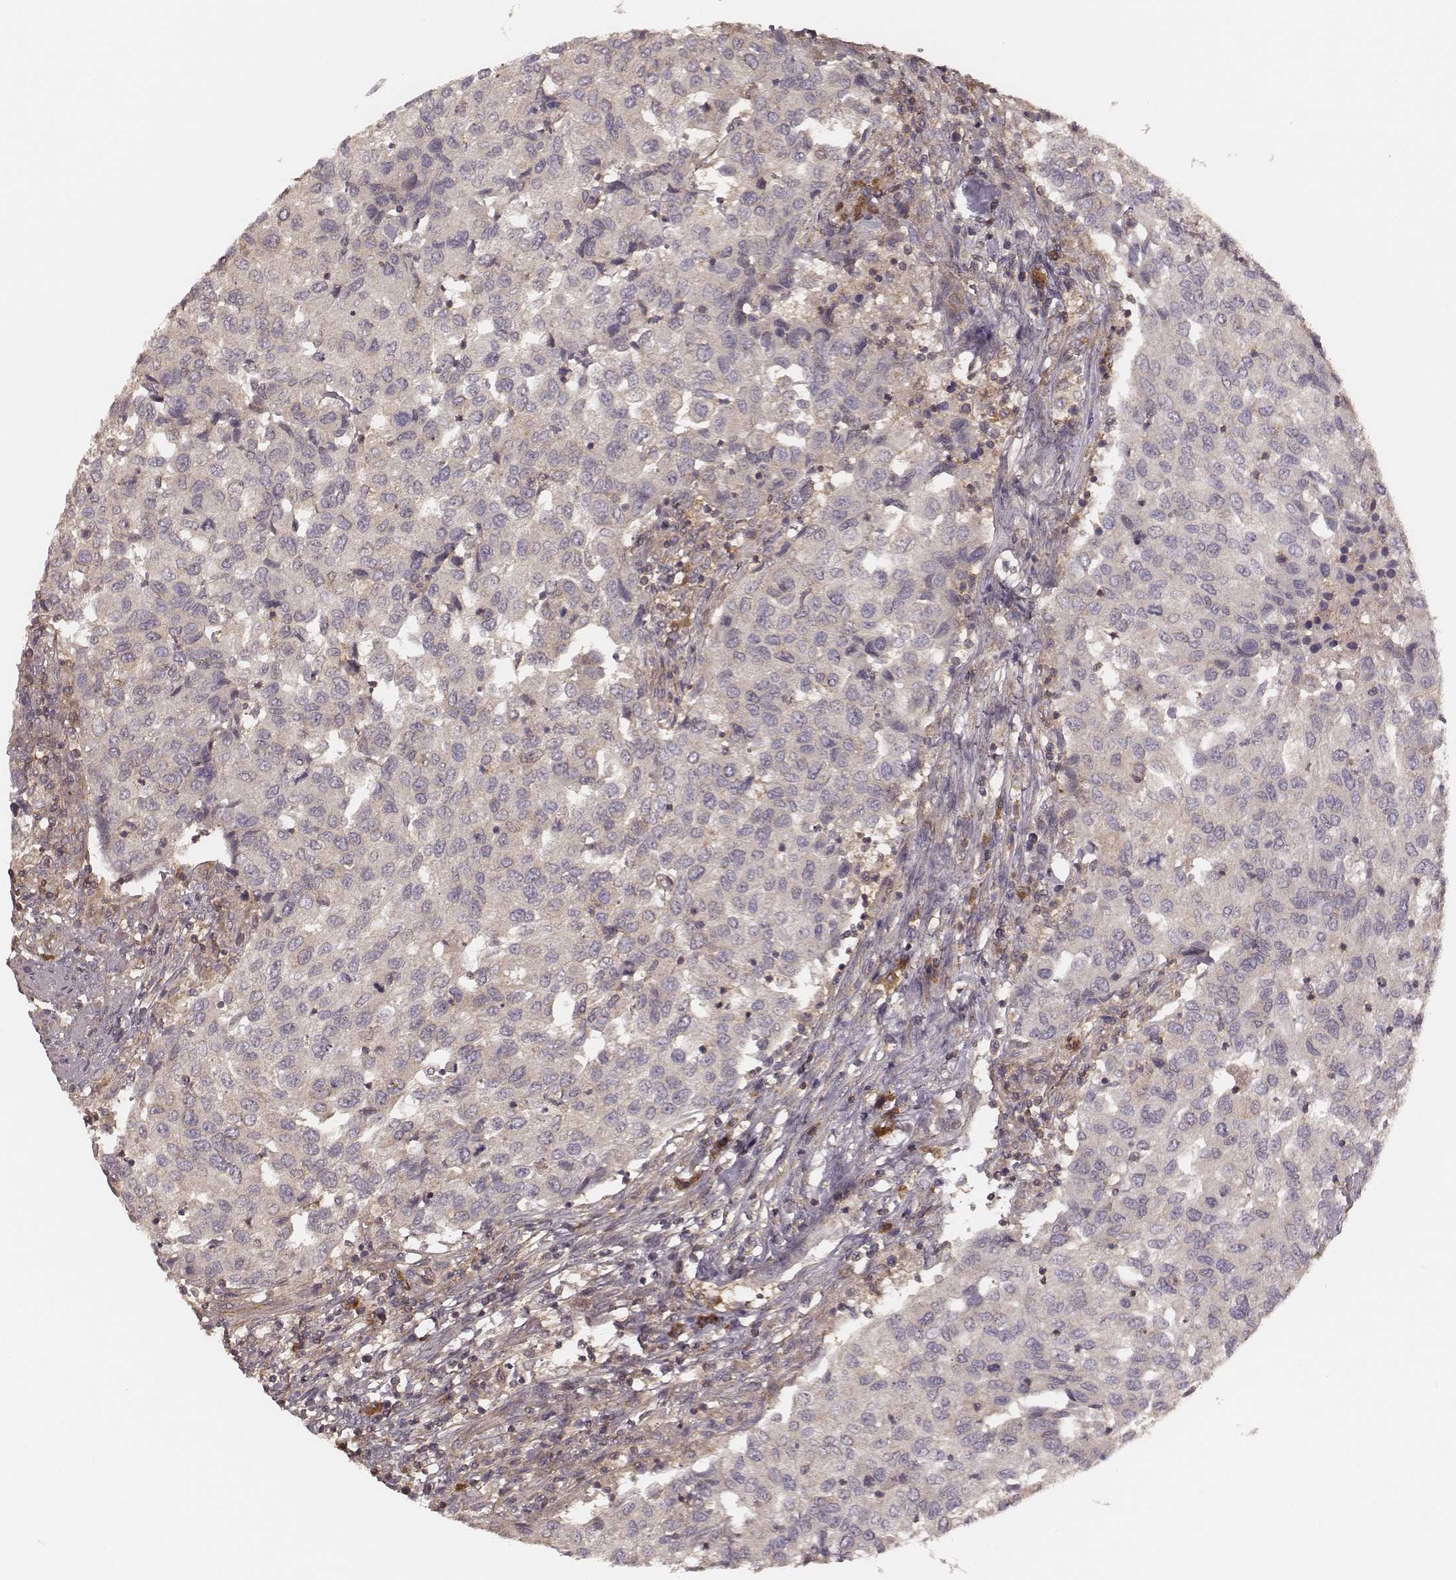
{"staining": {"intensity": "negative", "quantity": "none", "location": "none"}, "tissue": "urothelial cancer", "cell_type": "Tumor cells", "image_type": "cancer", "snomed": [{"axis": "morphology", "description": "Urothelial carcinoma, High grade"}, {"axis": "topography", "description": "Urinary bladder"}], "caption": "Urothelial carcinoma (high-grade) was stained to show a protein in brown. There is no significant positivity in tumor cells.", "gene": "CARS1", "patient": {"sex": "female", "age": 78}}